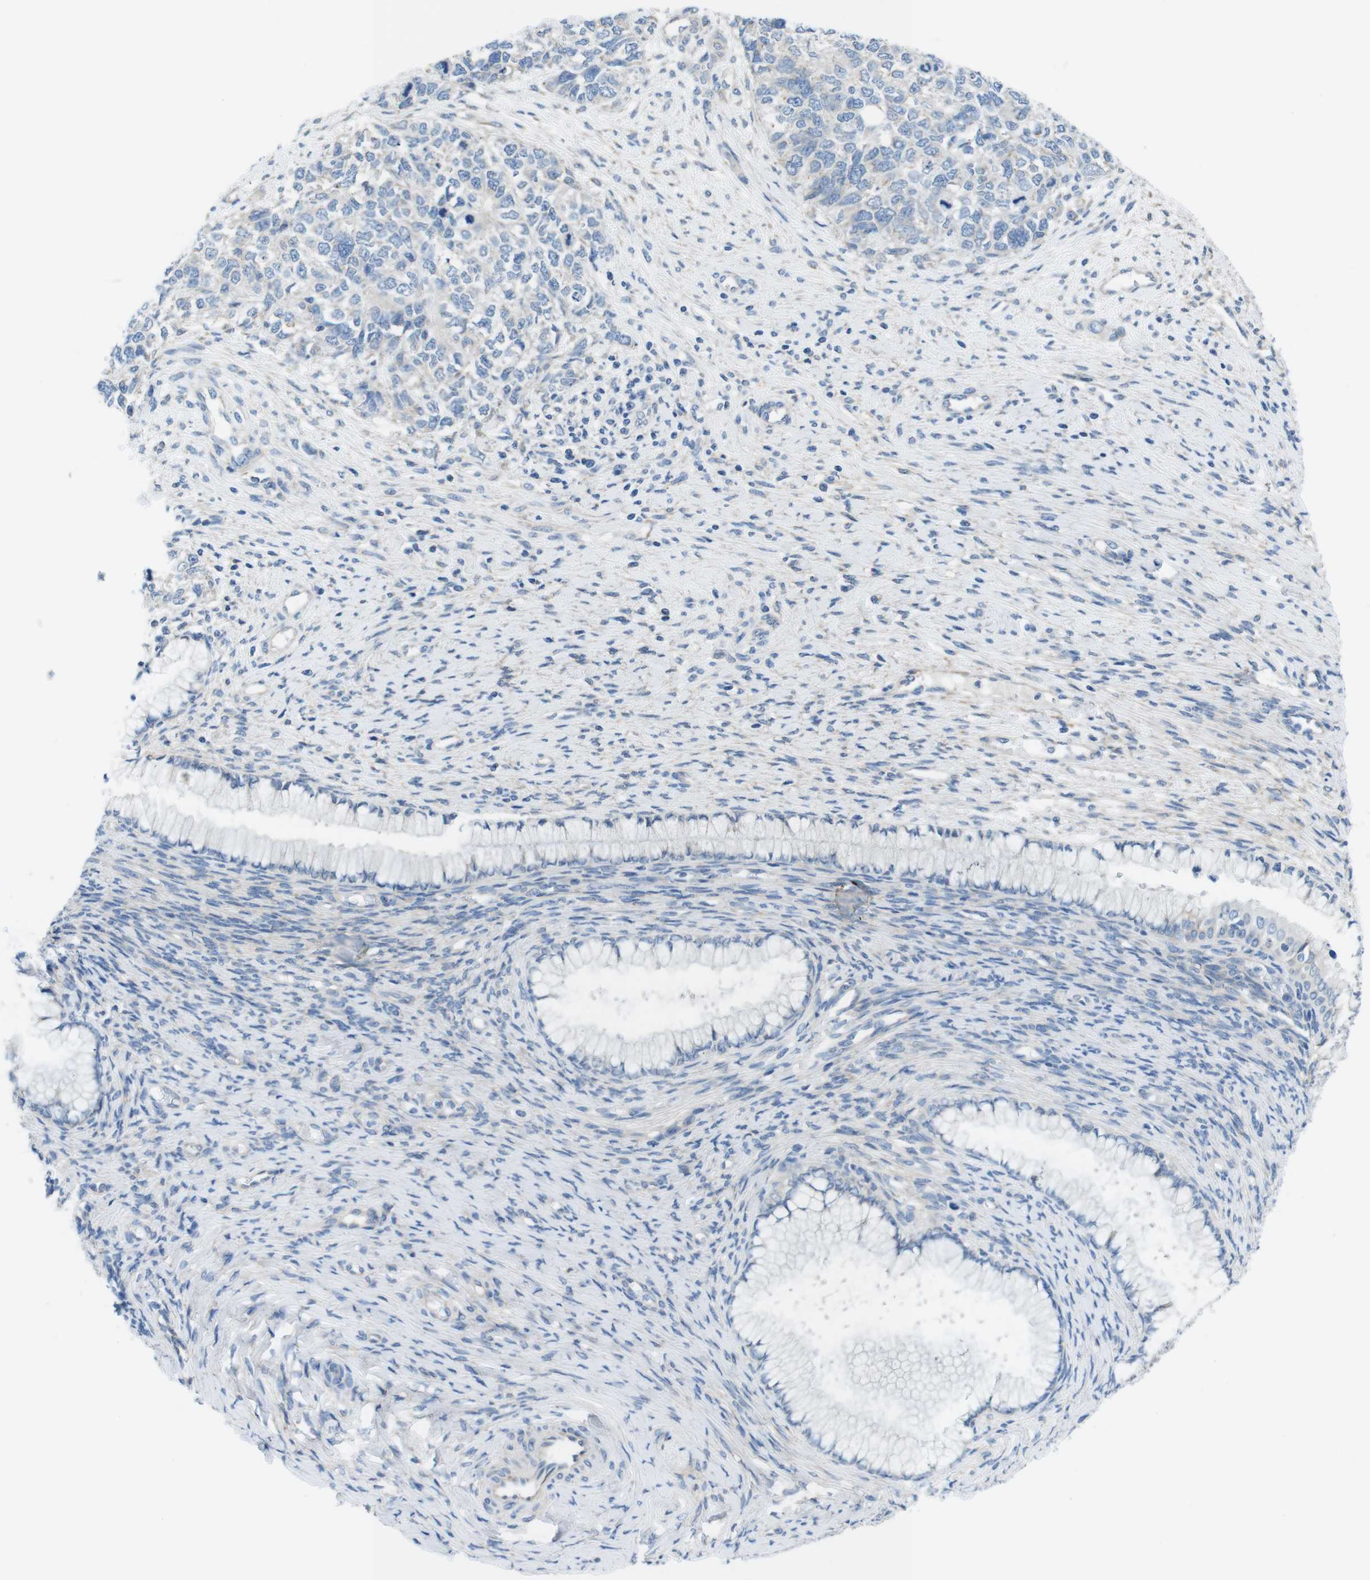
{"staining": {"intensity": "negative", "quantity": "none", "location": "none"}, "tissue": "cervical cancer", "cell_type": "Tumor cells", "image_type": "cancer", "snomed": [{"axis": "morphology", "description": "Squamous cell carcinoma, NOS"}, {"axis": "topography", "description": "Cervix"}], "caption": "IHC micrograph of cervical squamous cell carcinoma stained for a protein (brown), which displays no expression in tumor cells.", "gene": "CDH8", "patient": {"sex": "female", "age": 63}}